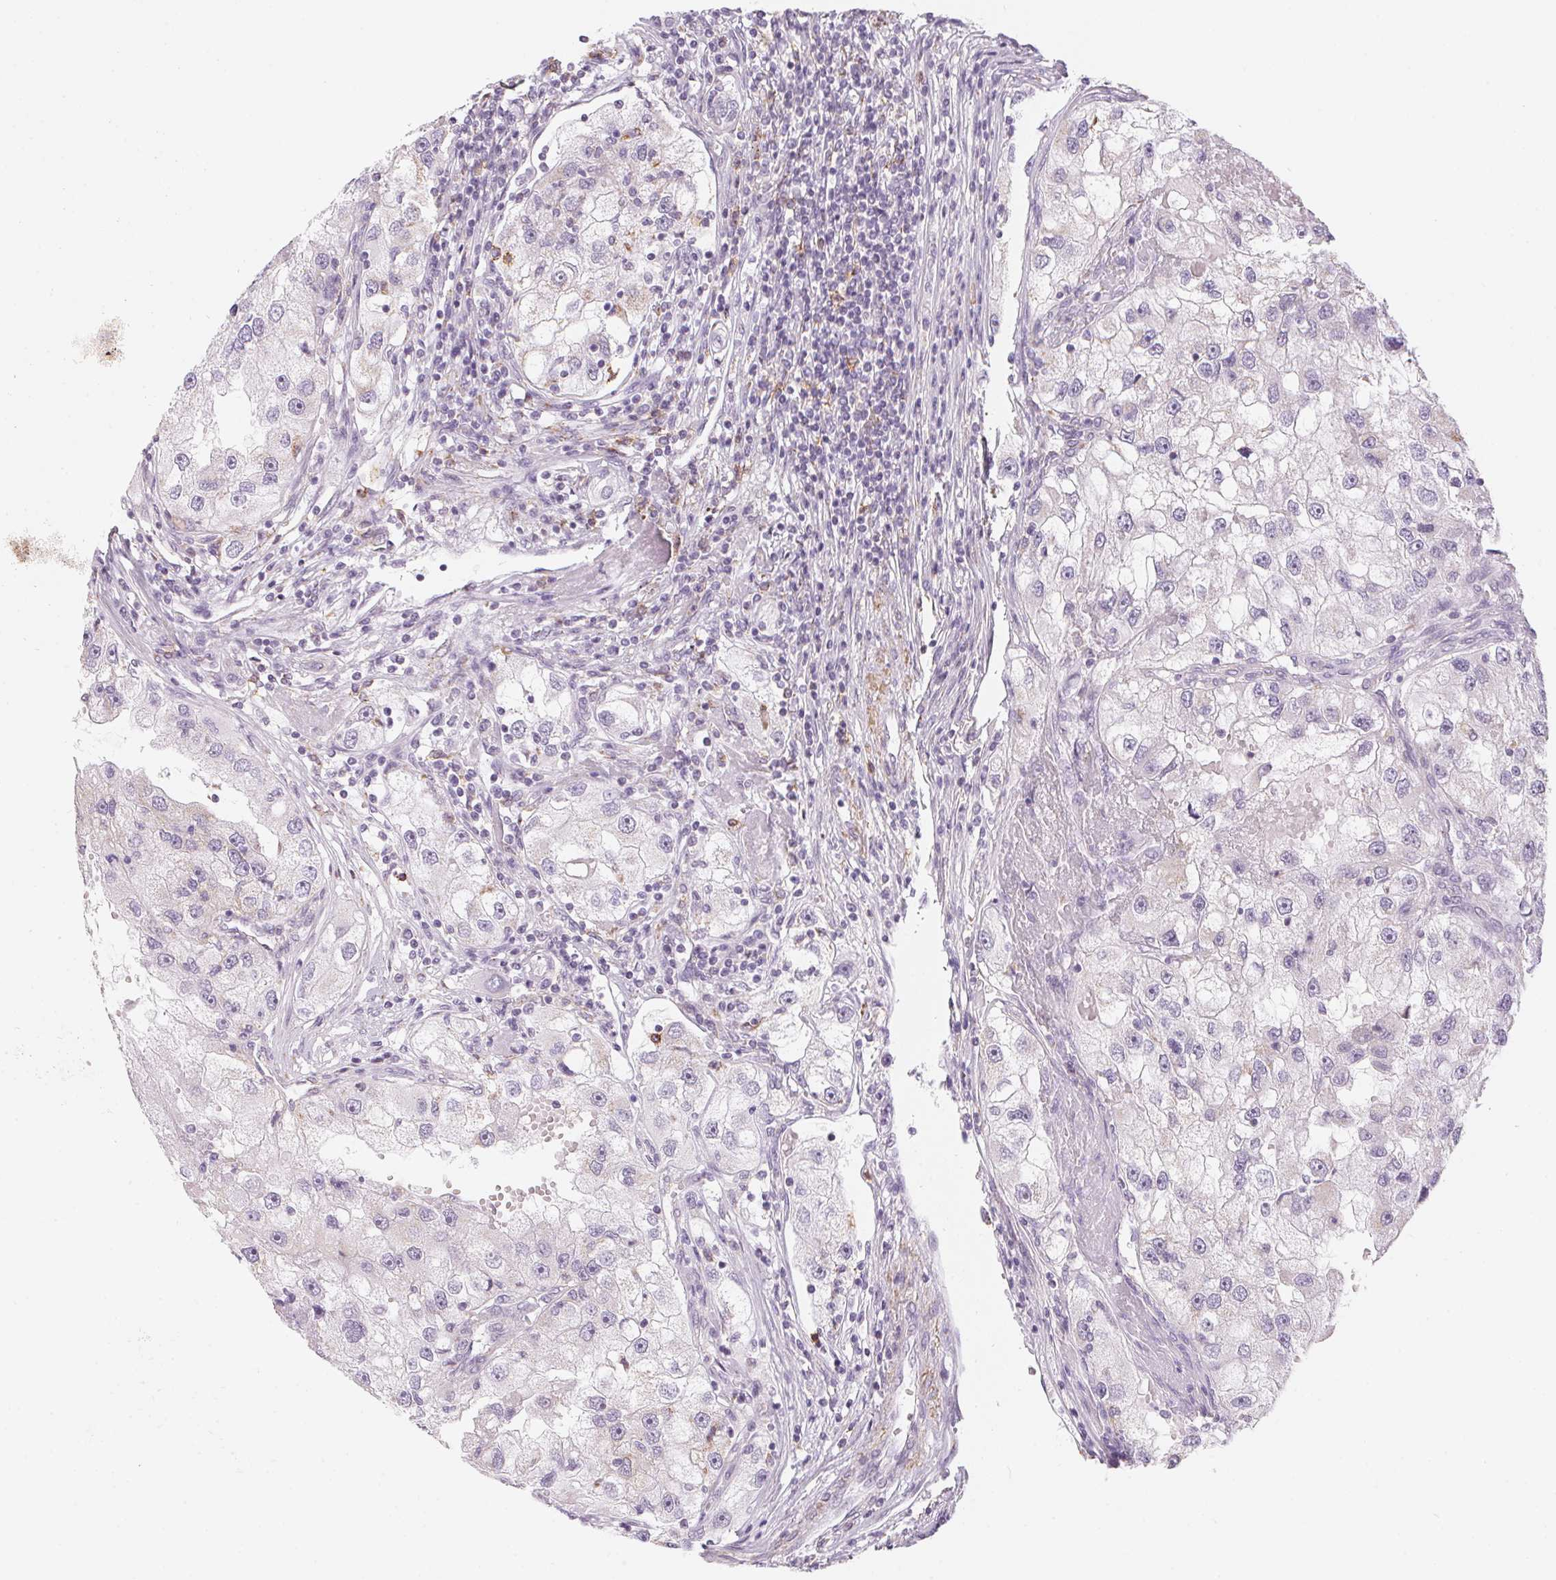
{"staining": {"intensity": "negative", "quantity": "none", "location": "none"}, "tissue": "renal cancer", "cell_type": "Tumor cells", "image_type": "cancer", "snomed": [{"axis": "morphology", "description": "Adenocarcinoma, NOS"}, {"axis": "topography", "description": "Kidney"}], "caption": "Immunohistochemistry (IHC) of human renal adenocarcinoma exhibits no positivity in tumor cells.", "gene": "PRPH", "patient": {"sex": "male", "age": 63}}